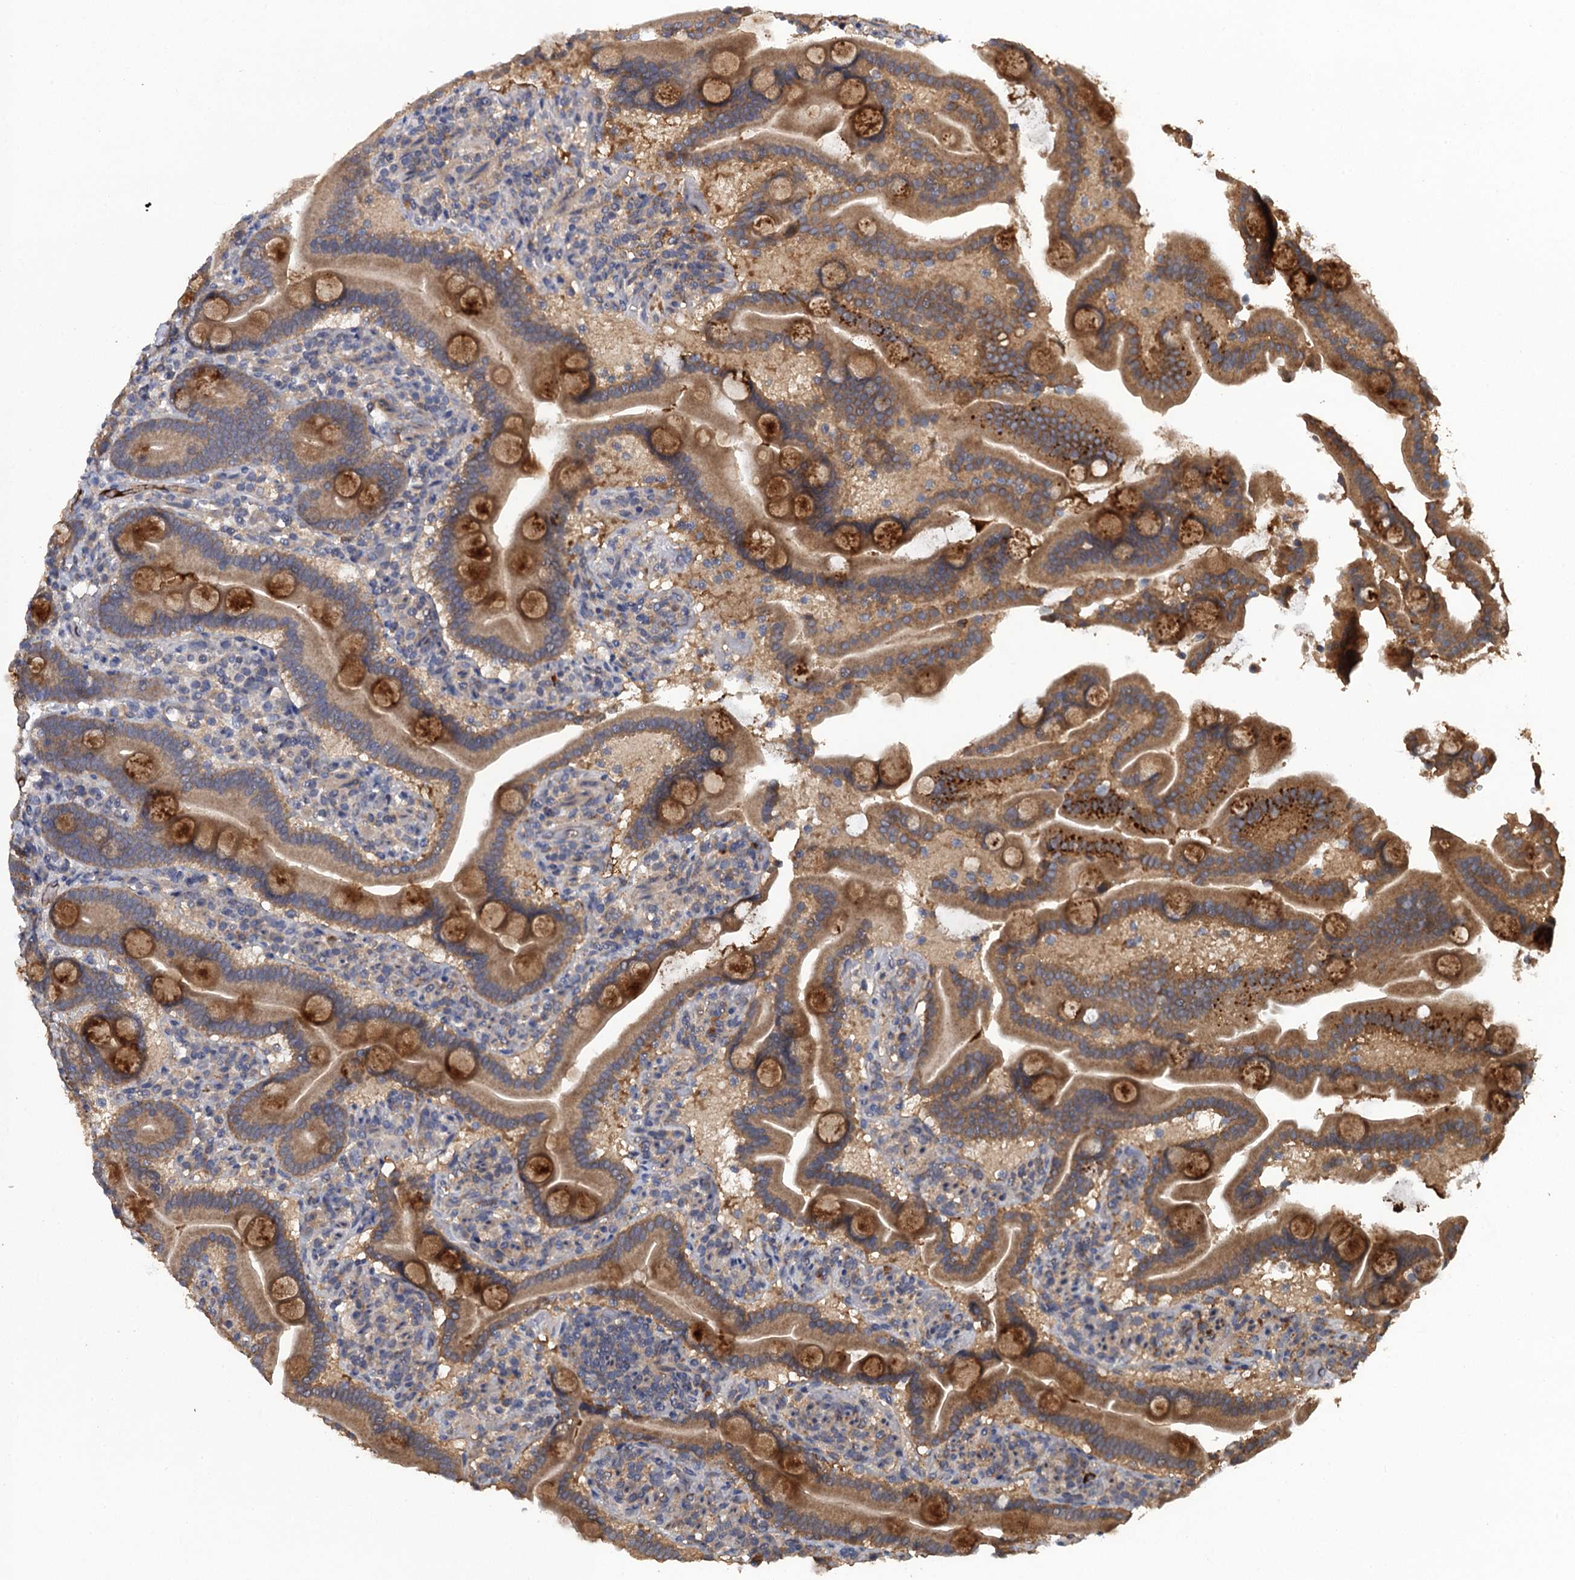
{"staining": {"intensity": "strong", "quantity": "25%-75%", "location": "cytoplasmic/membranous"}, "tissue": "duodenum", "cell_type": "Glandular cells", "image_type": "normal", "snomed": [{"axis": "morphology", "description": "Normal tissue, NOS"}, {"axis": "topography", "description": "Duodenum"}], "caption": "Protein expression analysis of unremarkable duodenum shows strong cytoplasmic/membranous expression in approximately 25%-75% of glandular cells.", "gene": "HAPLN3", "patient": {"sex": "male", "age": 55}}